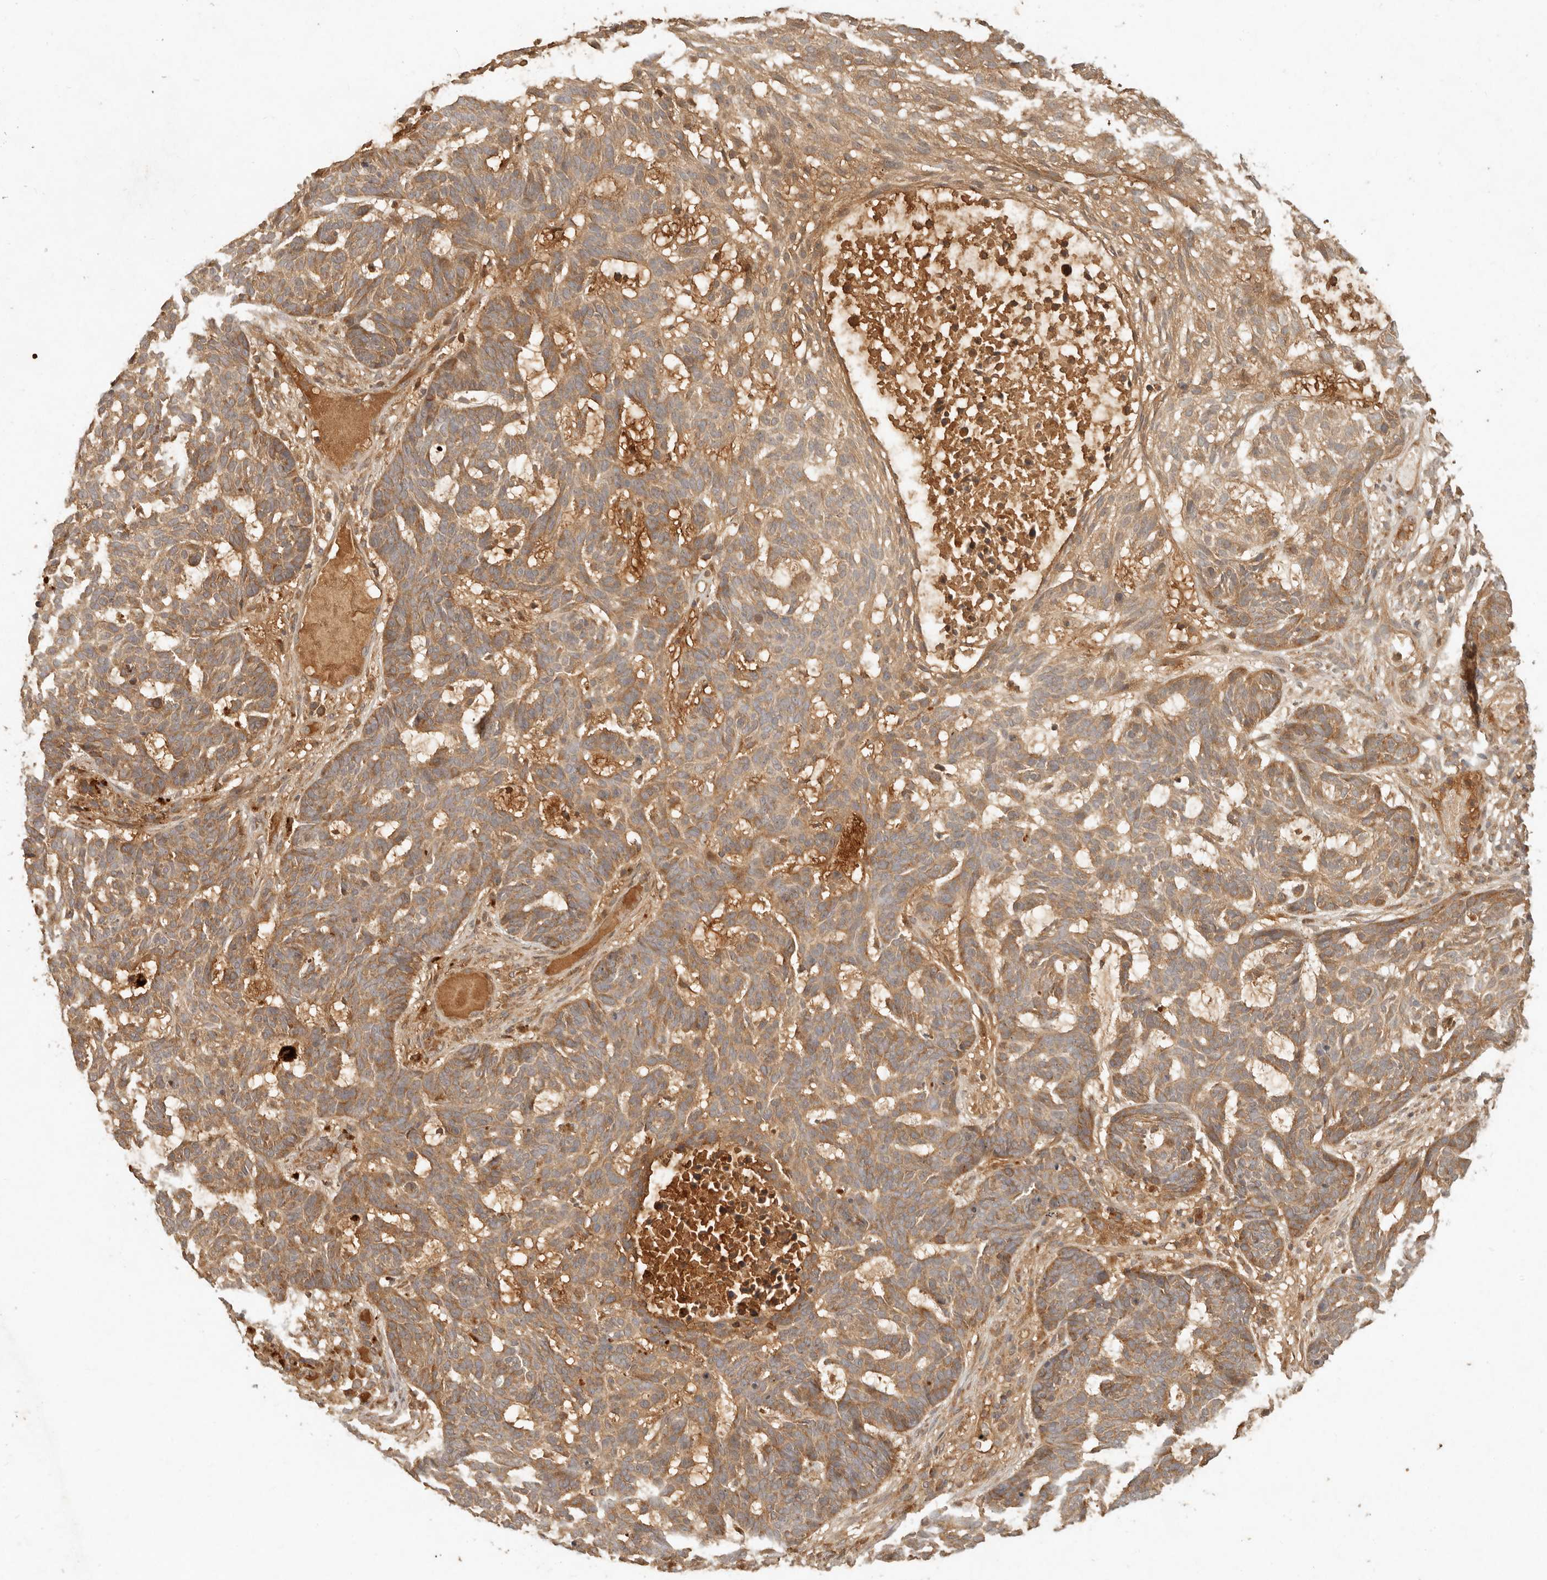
{"staining": {"intensity": "moderate", "quantity": ">75%", "location": "cytoplasmic/membranous"}, "tissue": "skin cancer", "cell_type": "Tumor cells", "image_type": "cancer", "snomed": [{"axis": "morphology", "description": "Basal cell carcinoma"}, {"axis": "topography", "description": "Skin"}], "caption": "Protein analysis of skin basal cell carcinoma tissue demonstrates moderate cytoplasmic/membranous staining in about >75% of tumor cells.", "gene": "ANKRD61", "patient": {"sex": "male", "age": 85}}